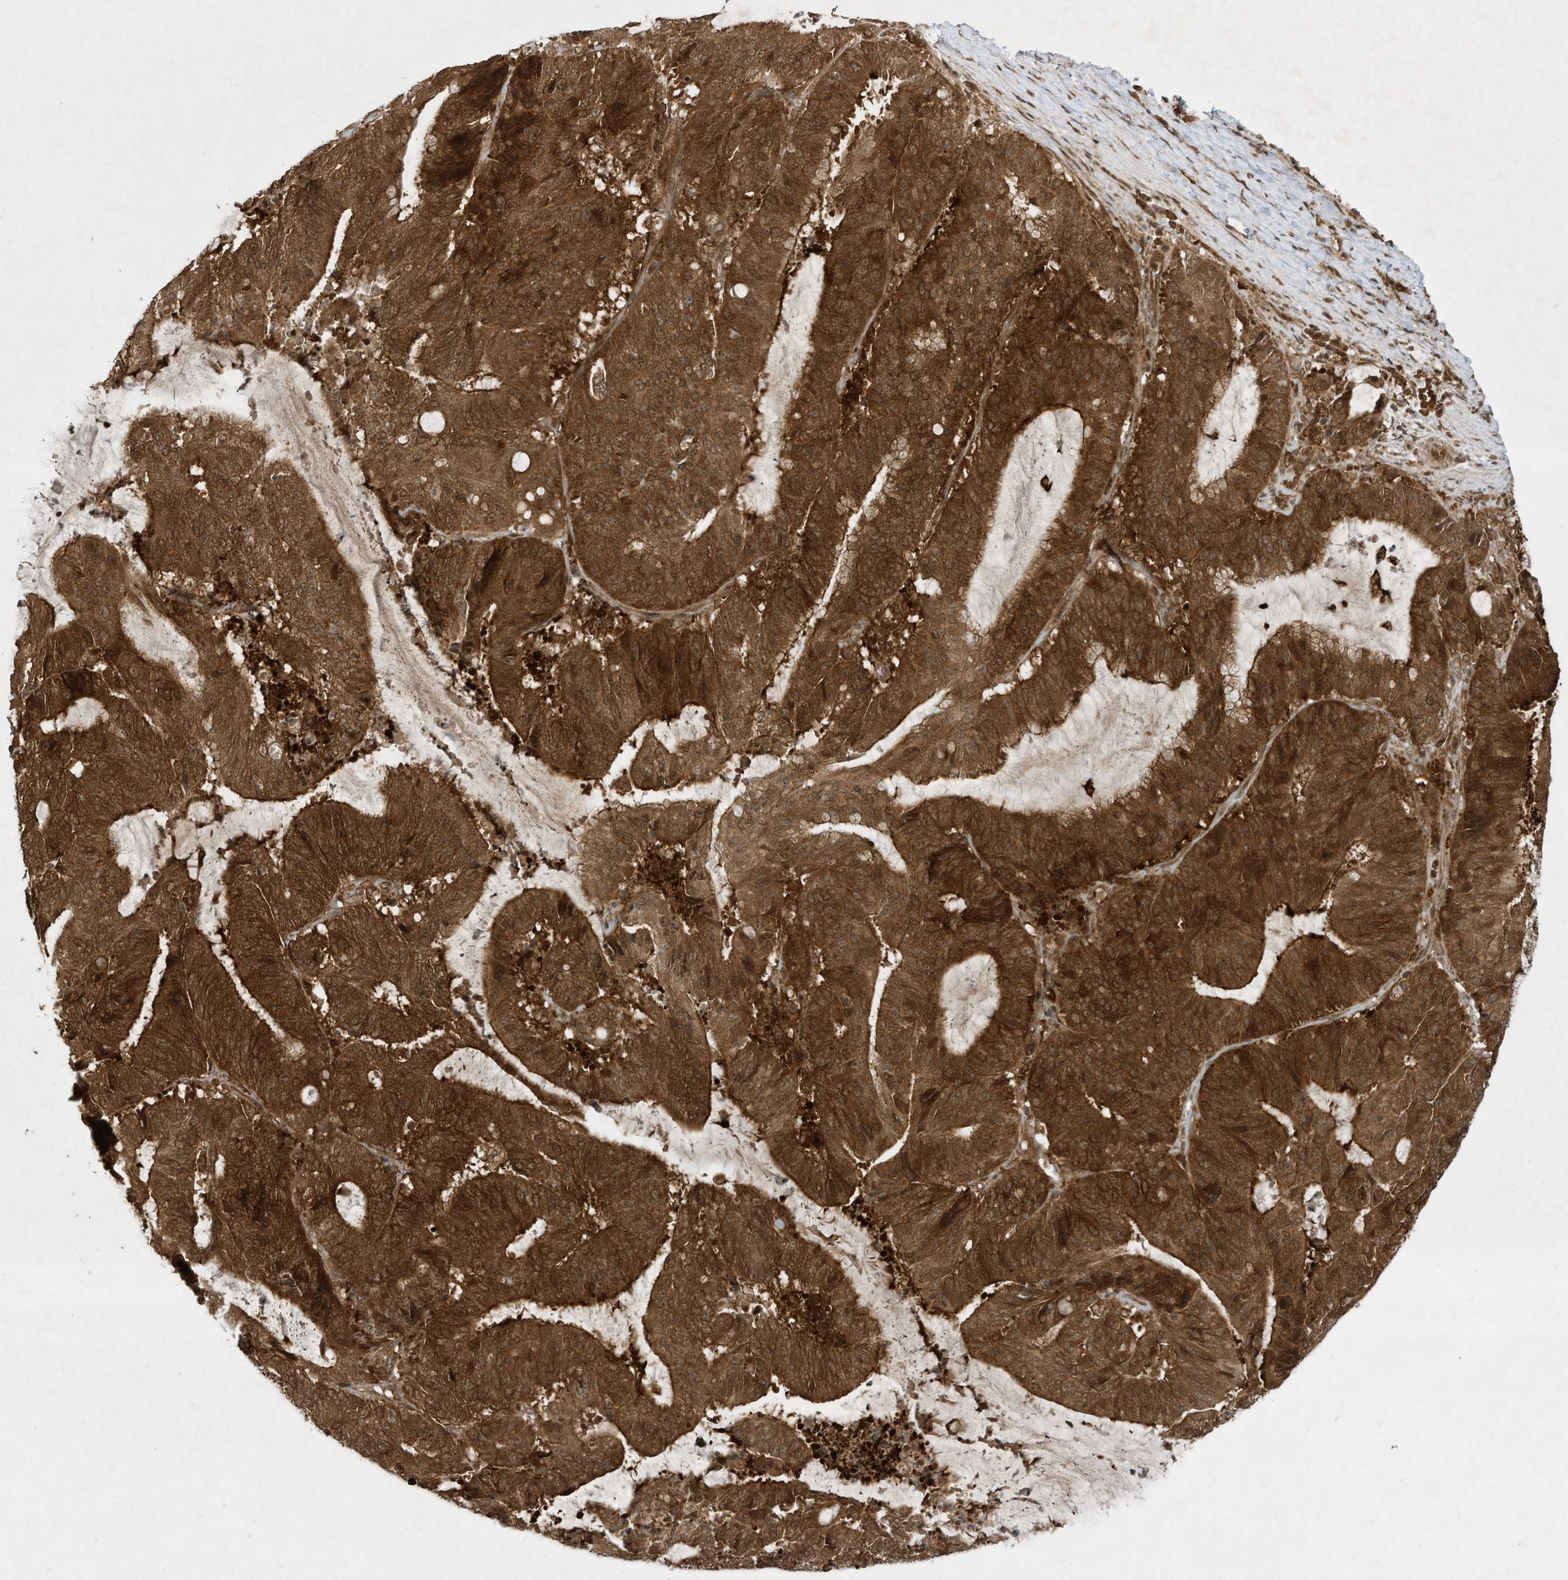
{"staining": {"intensity": "strong", "quantity": ">75%", "location": "cytoplasmic/membranous"}, "tissue": "liver cancer", "cell_type": "Tumor cells", "image_type": "cancer", "snomed": [{"axis": "morphology", "description": "Normal tissue, NOS"}, {"axis": "morphology", "description": "Cholangiocarcinoma"}, {"axis": "topography", "description": "Liver"}, {"axis": "topography", "description": "Peripheral nerve tissue"}], "caption": "Immunohistochemical staining of human cholangiocarcinoma (liver) displays high levels of strong cytoplasmic/membranous positivity in approximately >75% of tumor cells.", "gene": "CERT1", "patient": {"sex": "female", "age": 73}}